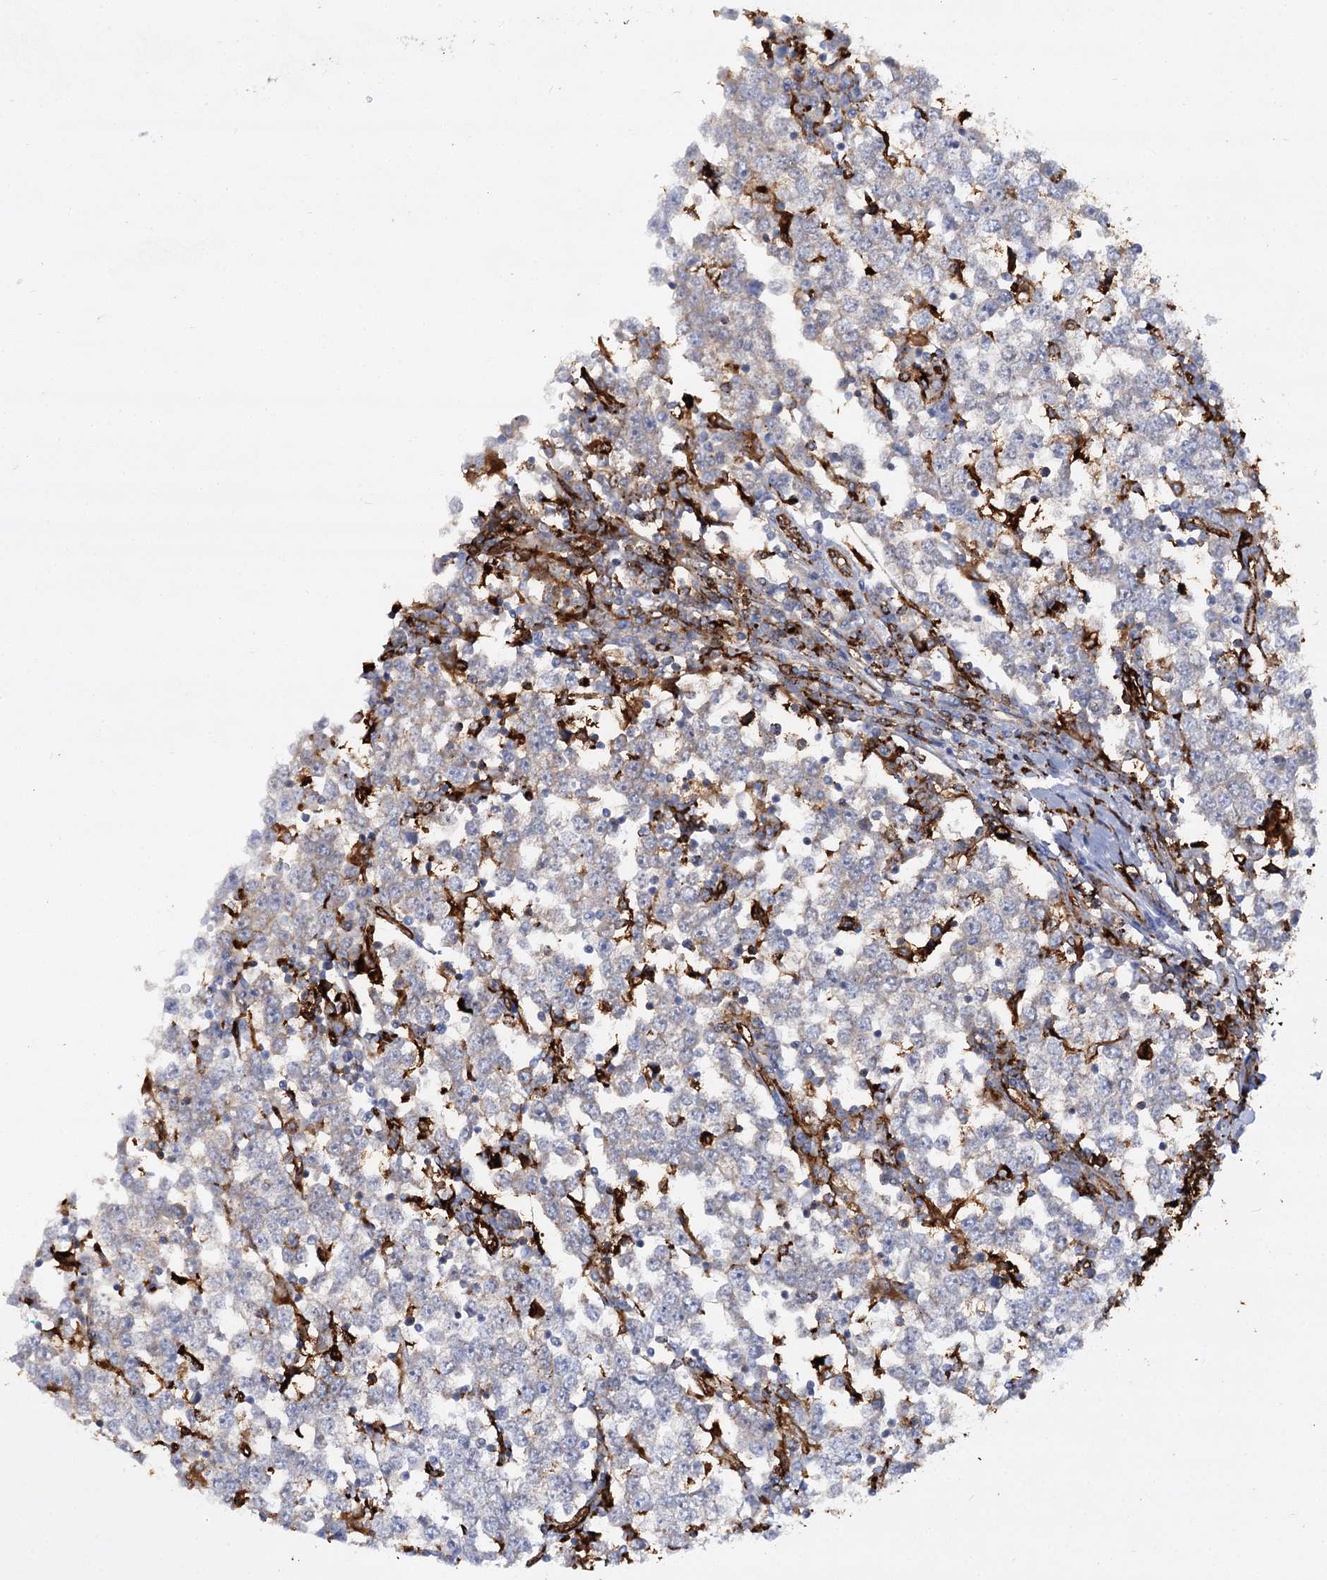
{"staining": {"intensity": "negative", "quantity": "none", "location": "none"}, "tissue": "testis cancer", "cell_type": "Tumor cells", "image_type": "cancer", "snomed": [{"axis": "morphology", "description": "Seminoma, NOS"}, {"axis": "topography", "description": "Testis"}], "caption": "Testis seminoma stained for a protein using immunohistochemistry (IHC) reveals no positivity tumor cells.", "gene": "PIWIL4", "patient": {"sex": "male", "age": 65}}